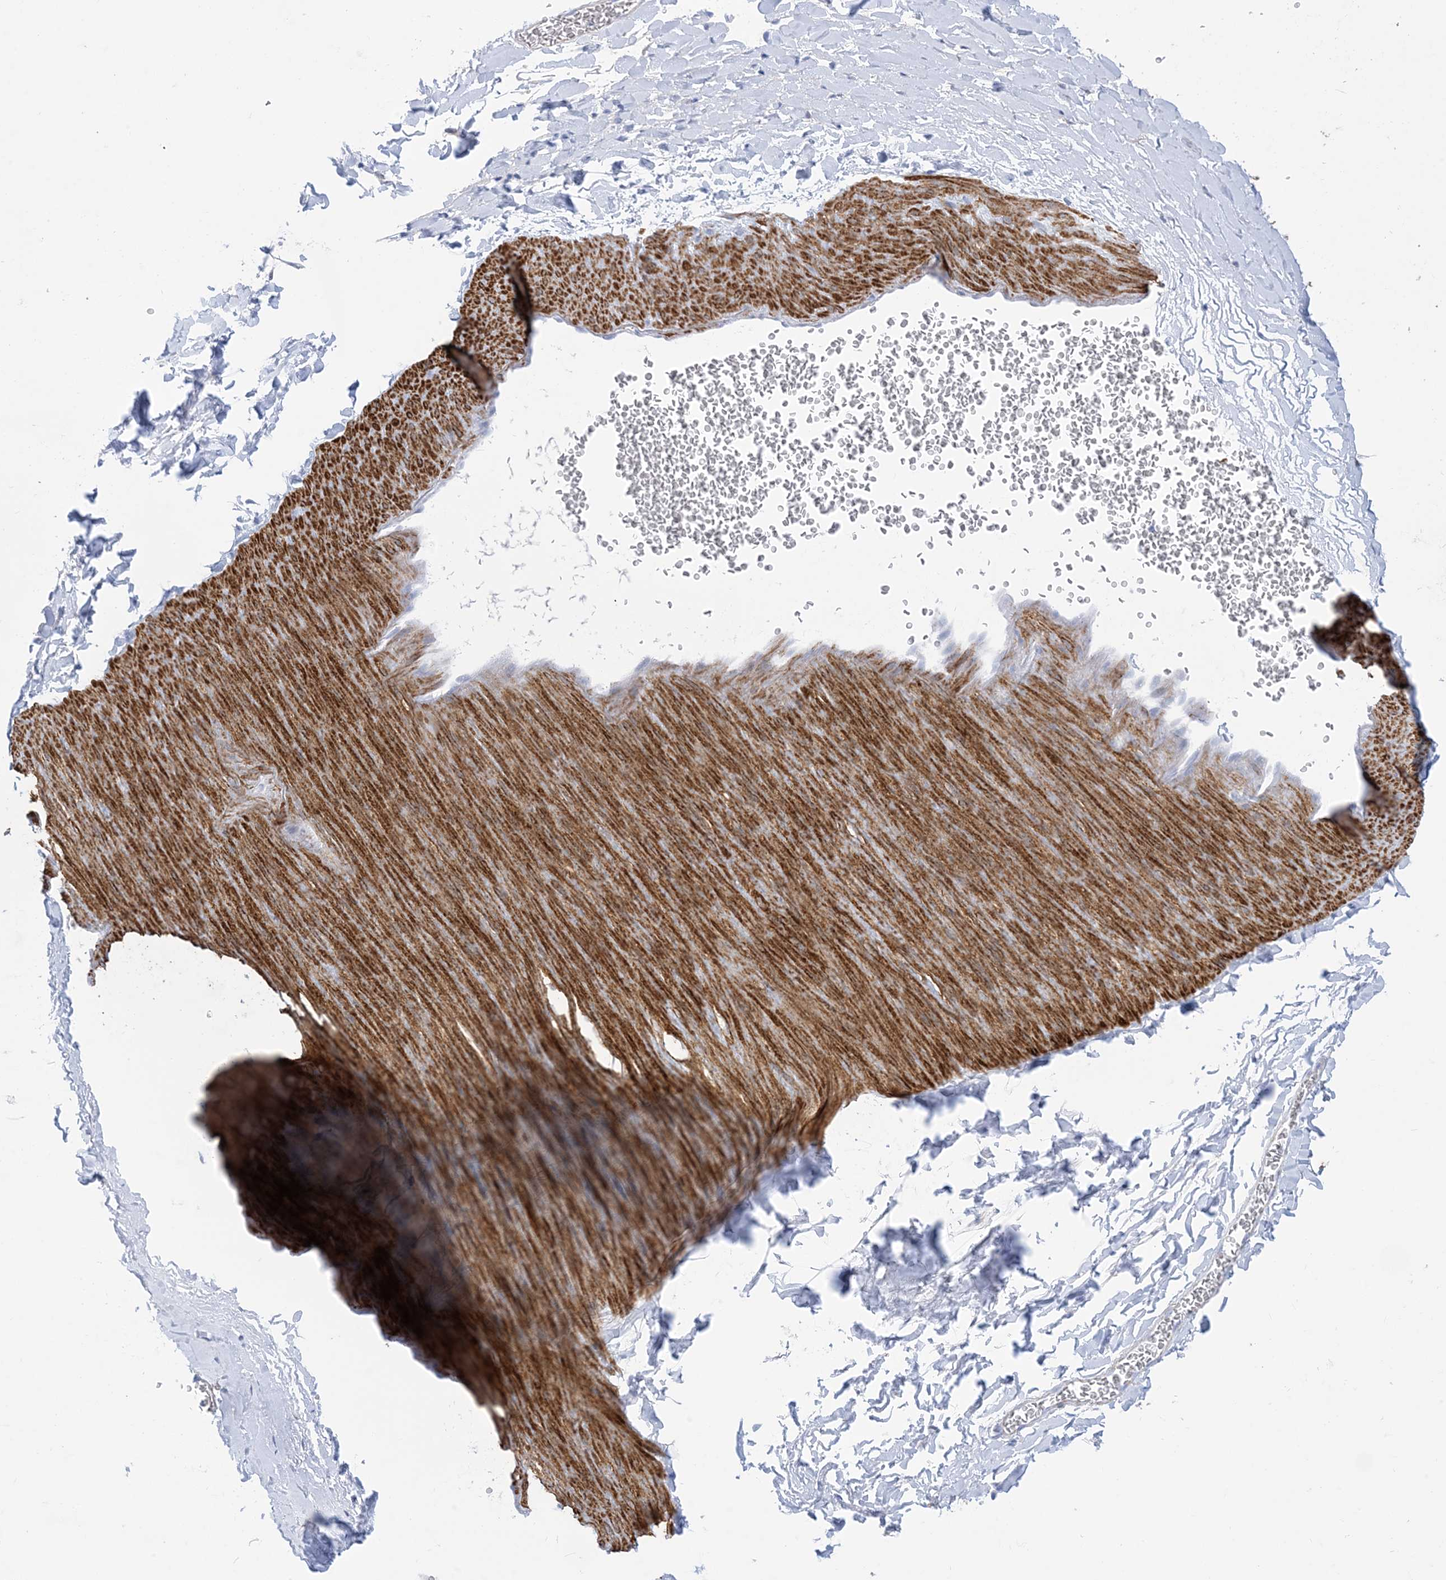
{"staining": {"intensity": "negative", "quantity": "none", "location": "none"}, "tissue": "adipose tissue", "cell_type": "Adipocytes", "image_type": "normal", "snomed": [{"axis": "morphology", "description": "Normal tissue, NOS"}, {"axis": "topography", "description": "Gallbladder"}, {"axis": "topography", "description": "Peripheral nerve tissue"}], "caption": "Immunohistochemistry histopathology image of unremarkable human adipose tissue stained for a protein (brown), which displays no staining in adipocytes.", "gene": "MARS2", "patient": {"sex": "male", "age": 38}}